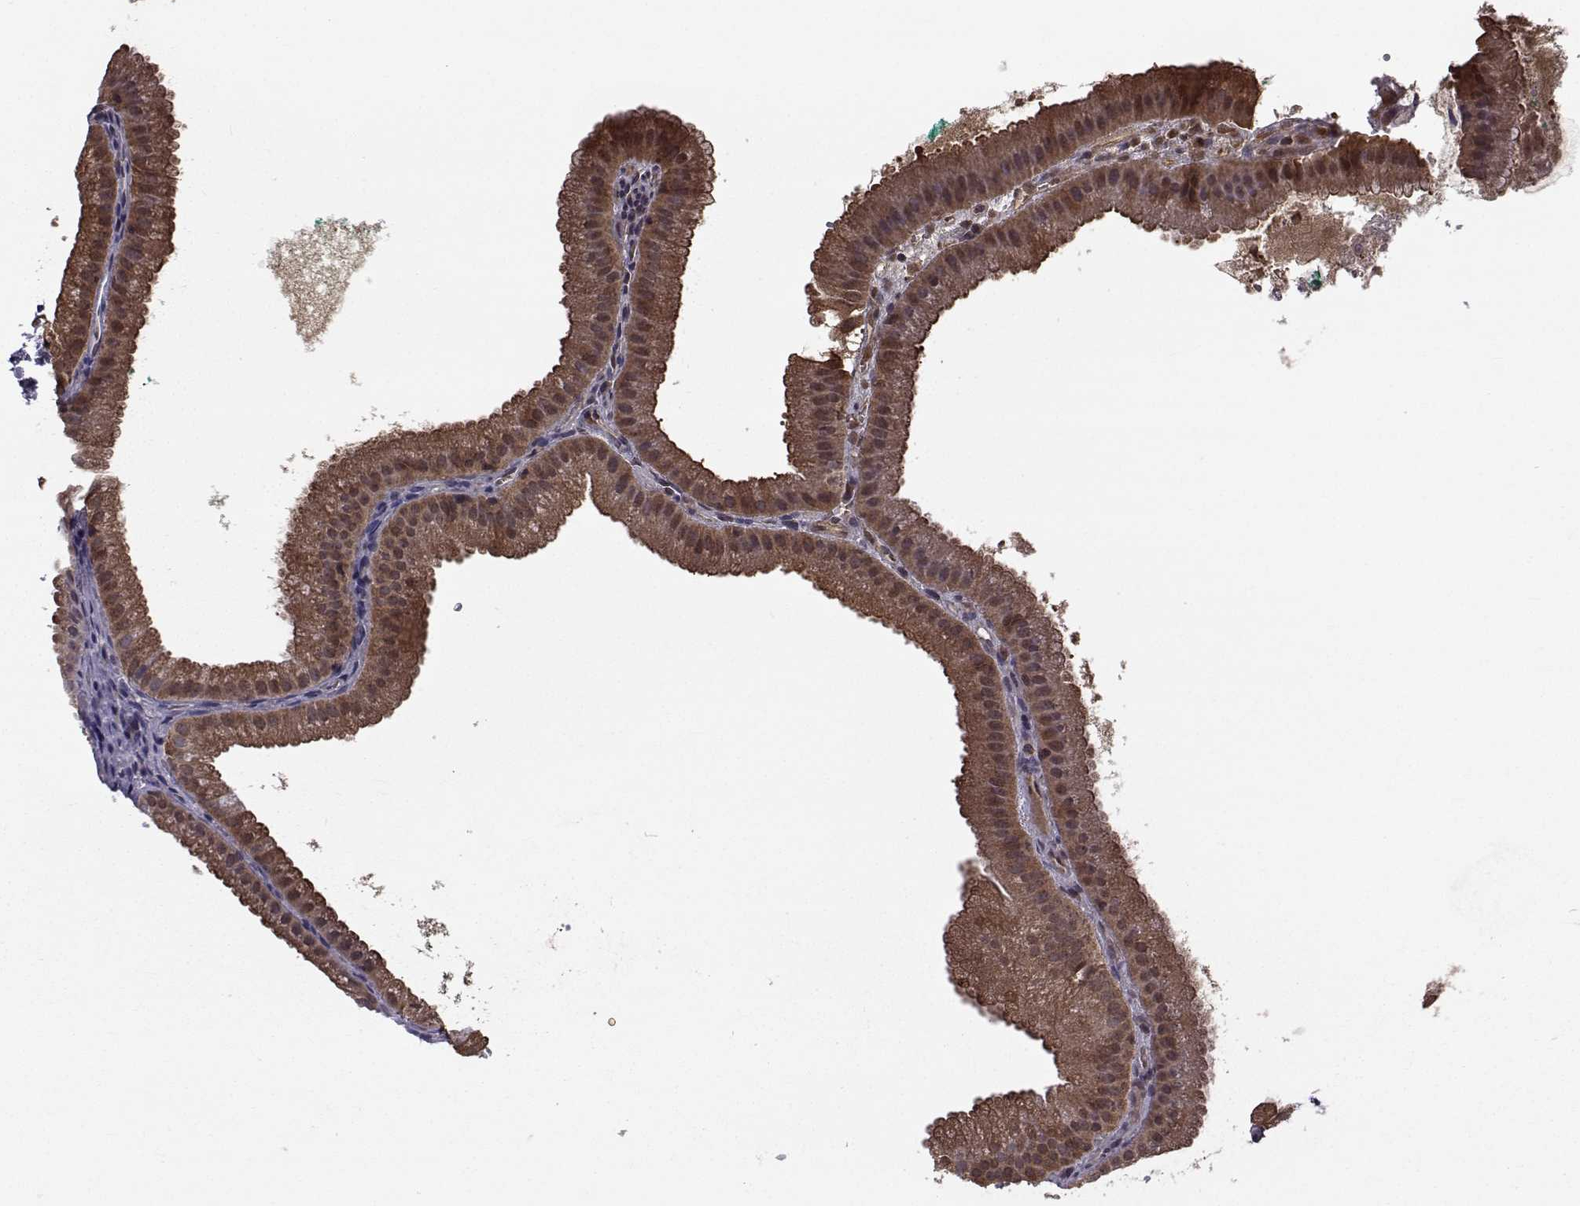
{"staining": {"intensity": "moderate", "quantity": "<25%", "location": "cytoplasmic/membranous"}, "tissue": "gallbladder", "cell_type": "Glandular cells", "image_type": "normal", "snomed": [{"axis": "morphology", "description": "Normal tissue, NOS"}, {"axis": "topography", "description": "Gallbladder"}], "caption": "Protein expression by IHC reveals moderate cytoplasmic/membranous positivity in approximately <25% of glandular cells in normal gallbladder.", "gene": "TNFRSF11B", "patient": {"sex": "male", "age": 67}}